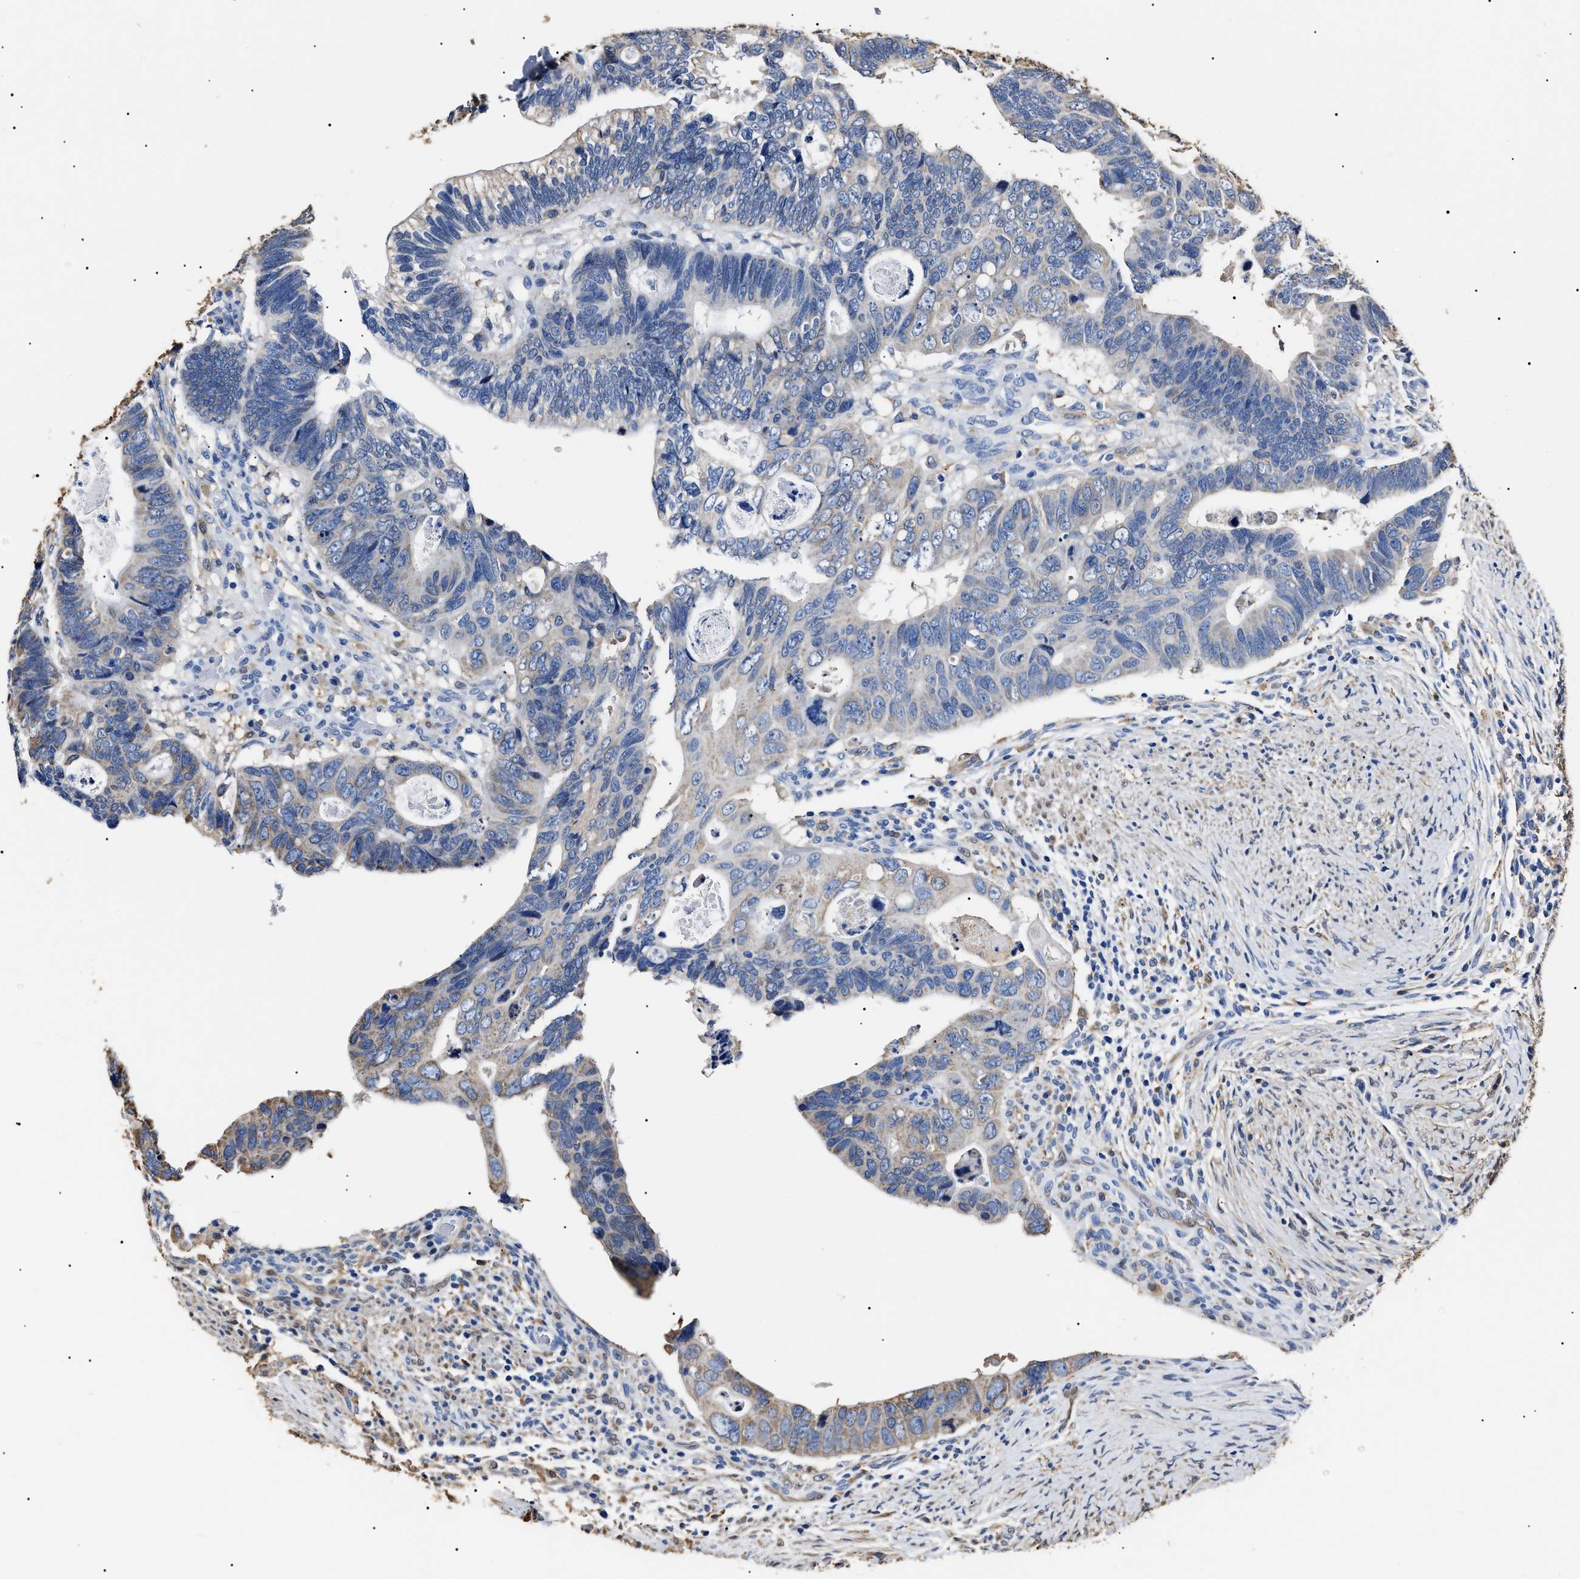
{"staining": {"intensity": "negative", "quantity": "none", "location": "none"}, "tissue": "colorectal cancer", "cell_type": "Tumor cells", "image_type": "cancer", "snomed": [{"axis": "morphology", "description": "Adenocarcinoma, NOS"}, {"axis": "topography", "description": "Rectum"}], "caption": "DAB immunohistochemical staining of colorectal cancer displays no significant positivity in tumor cells. (Brightfield microscopy of DAB (3,3'-diaminobenzidine) IHC at high magnification).", "gene": "ALDH1A1", "patient": {"sex": "male", "age": 53}}